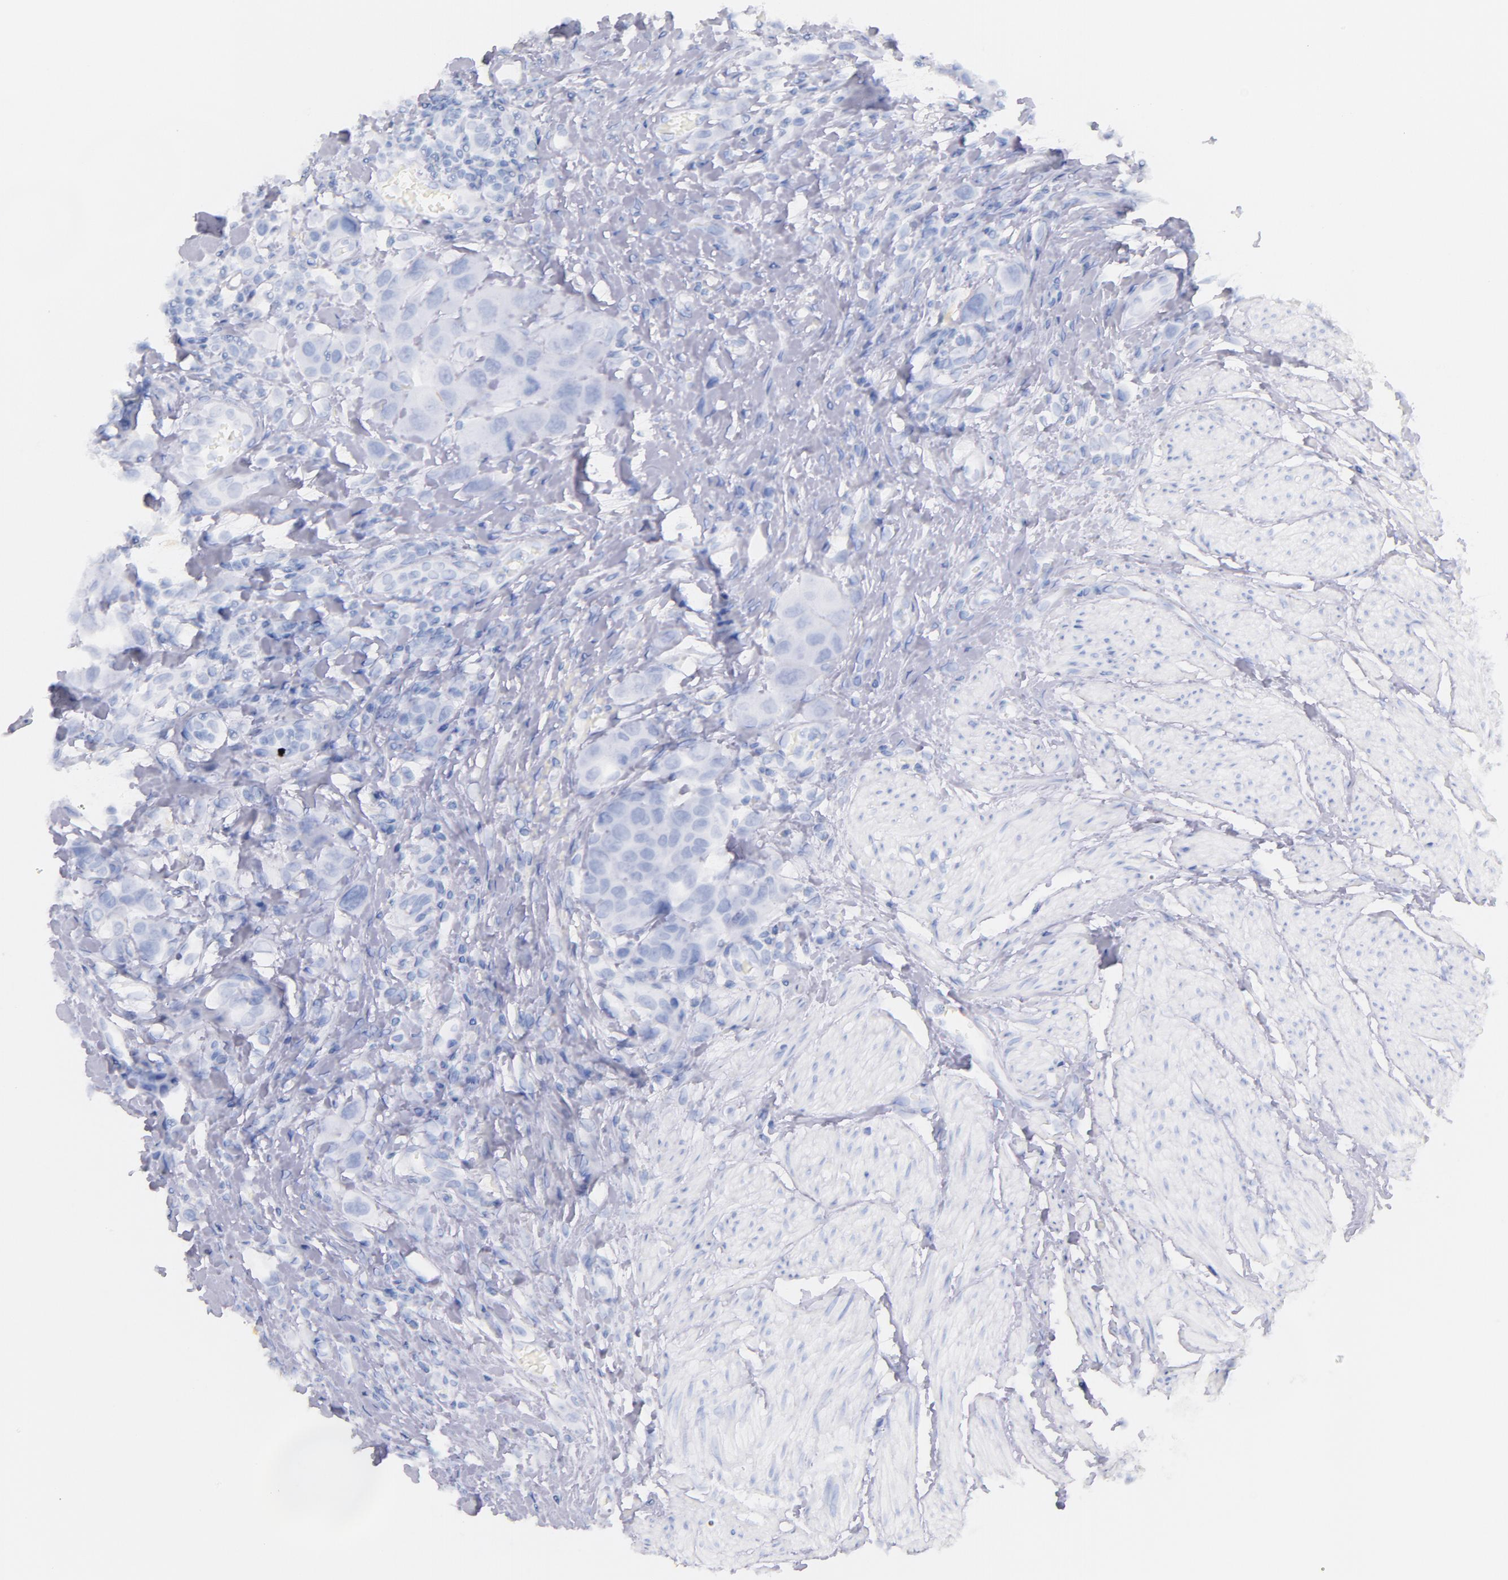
{"staining": {"intensity": "negative", "quantity": "none", "location": "none"}, "tissue": "urothelial cancer", "cell_type": "Tumor cells", "image_type": "cancer", "snomed": [{"axis": "morphology", "description": "Urothelial carcinoma, High grade"}, {"axis": "topography", "description": "Urinary bladder"}], "caption": "Human high-grade urothelial carcinoma stained for a protein using immunohistochemistry reveals no positivity in tumor cells.", "gene": "CD44", "patient": {"sex": "male", "age": 50}}